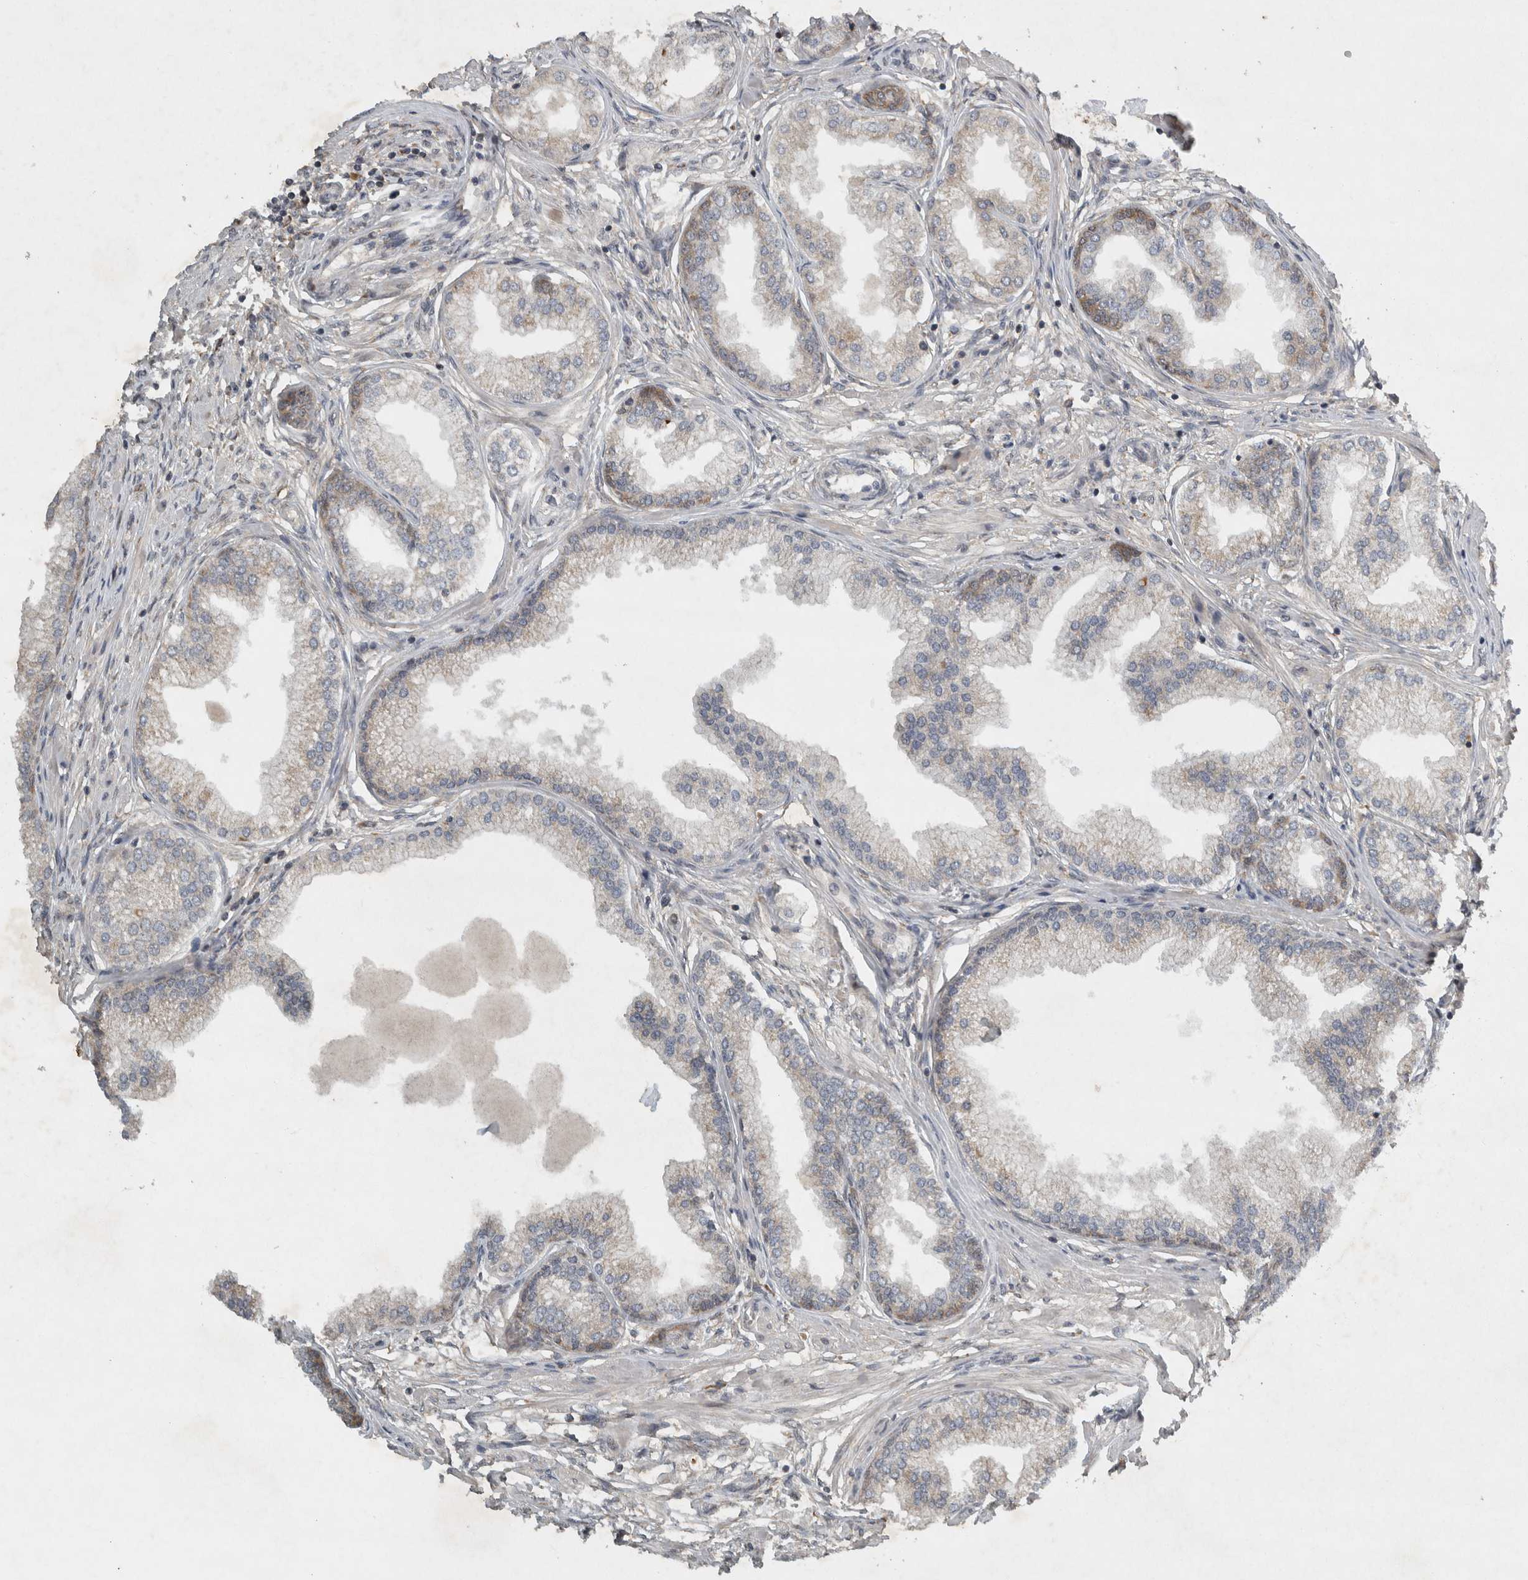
{"staining": {"intensity": "moderate", "quantity": "25%-75%", "location": "cytoplasmic/membranous"}, "tissue": "prostate", "cell_type": "Glandular cells", "image_type": "normal", "snomed": [{"axis": "morphology", "description": "Normal tissue, NOS"}, {"axis": "morphology", "description": "Urothelial carcinoma, Low grade"}, {"axis": "topography", "description": "Urinary bladder"}, {"axis": "topography", "description": "Prostate"}], "caption": "Immunohistochemical staining of unremarkable prostate shows moderate cytoplasmic/membranous protein expression in about 25%-75% of glandular cells.", "gene": "GPR137B", "patient": {"sex": "male", "age": 60}}